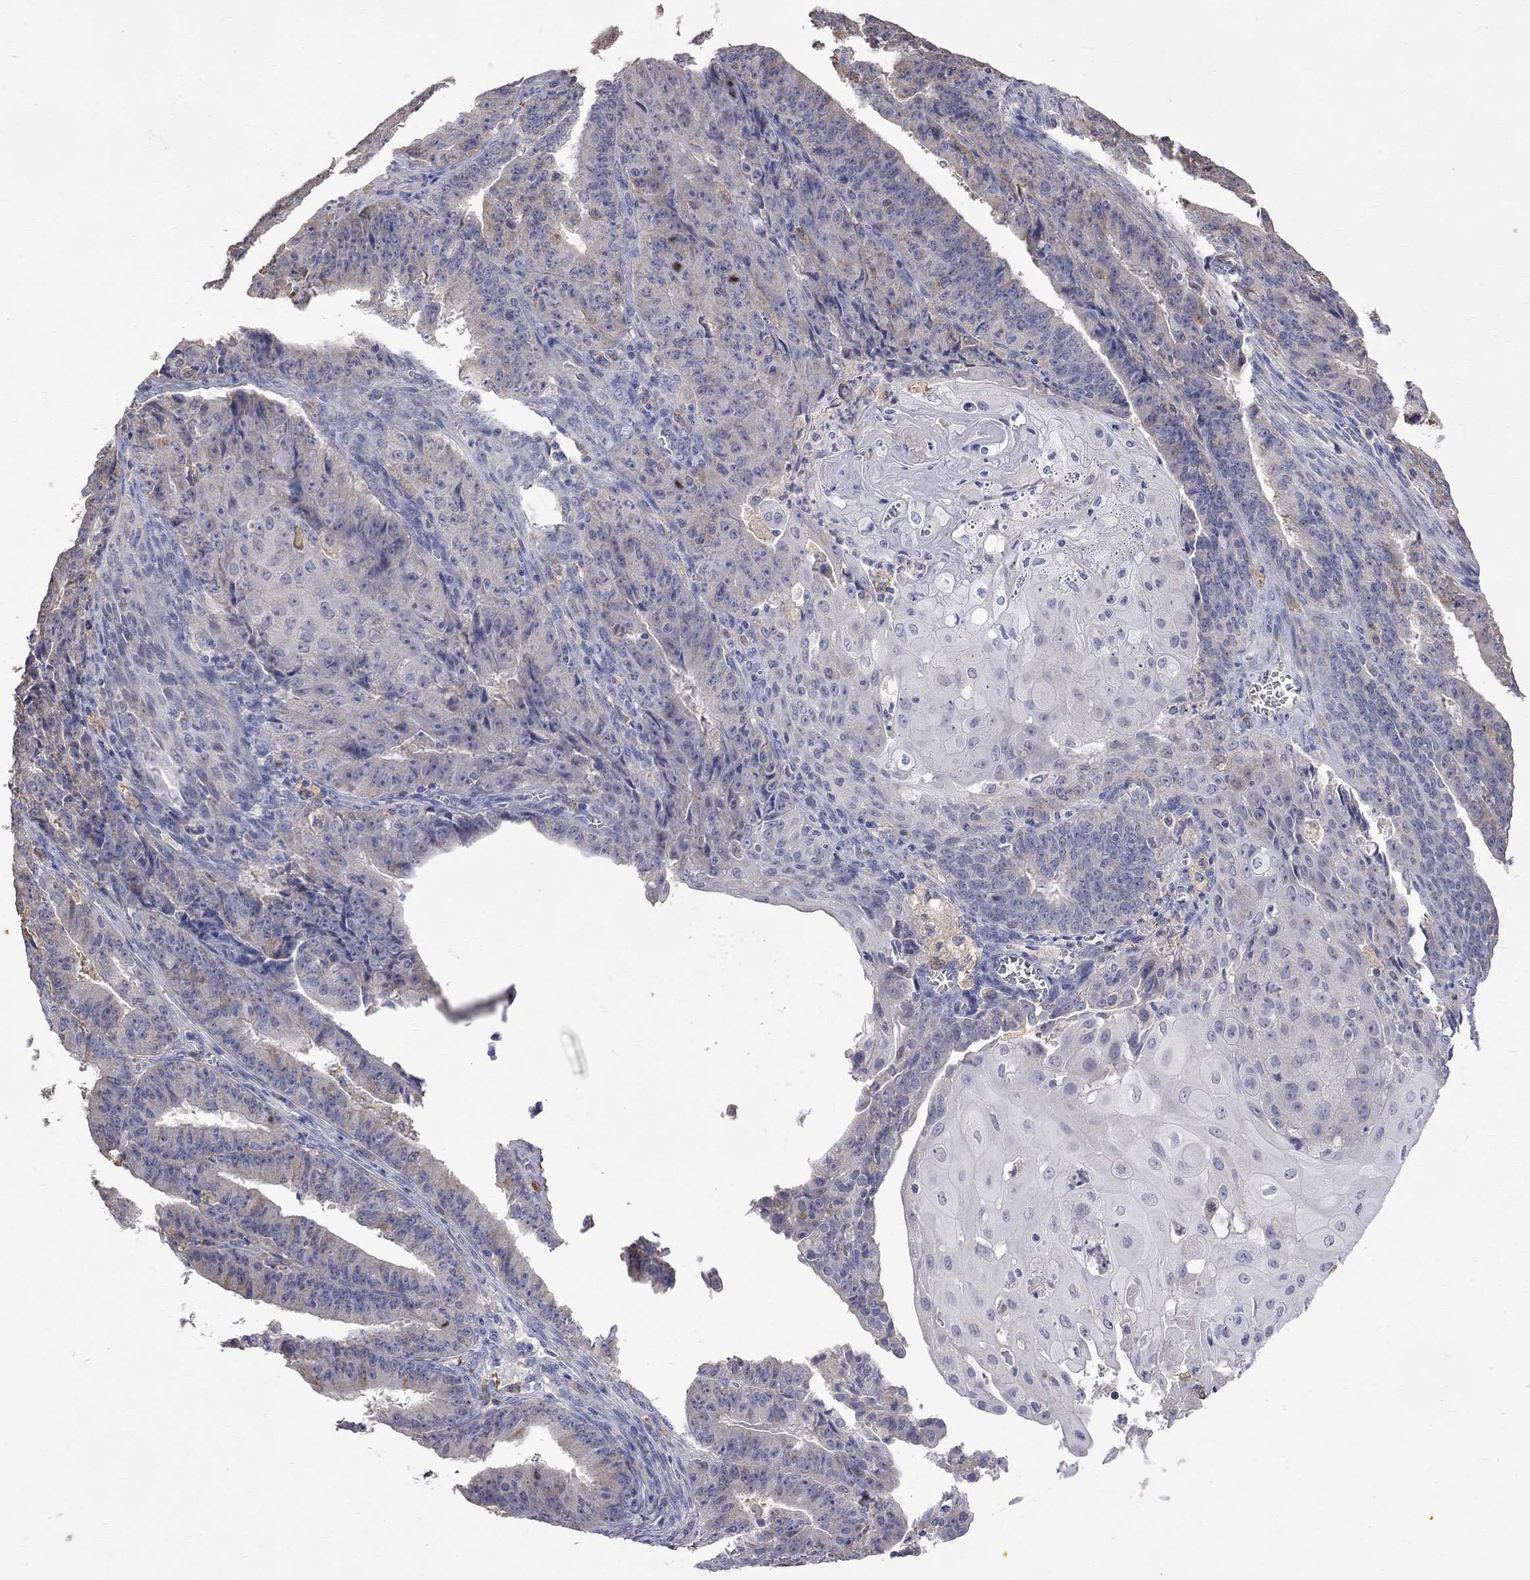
{"staining": {"intensity": "negative", "quantity": "none", "location": "none"}, "tissue": "ovarian cancer", "cell_type": "Tumor cells", "image_type": "cancer", "snomed": [{"axis": "morphology", "description": "Carcinoma, endometroid"}, {"axis": "topography", "description": "Ovary"}], "caption": "Protein analysis of endometroid carcinoma (ovarian) reveals no significant positivity in tumor cells.", "gene": "CKAP2", "patient": {"sex": "female", "age": 42}}